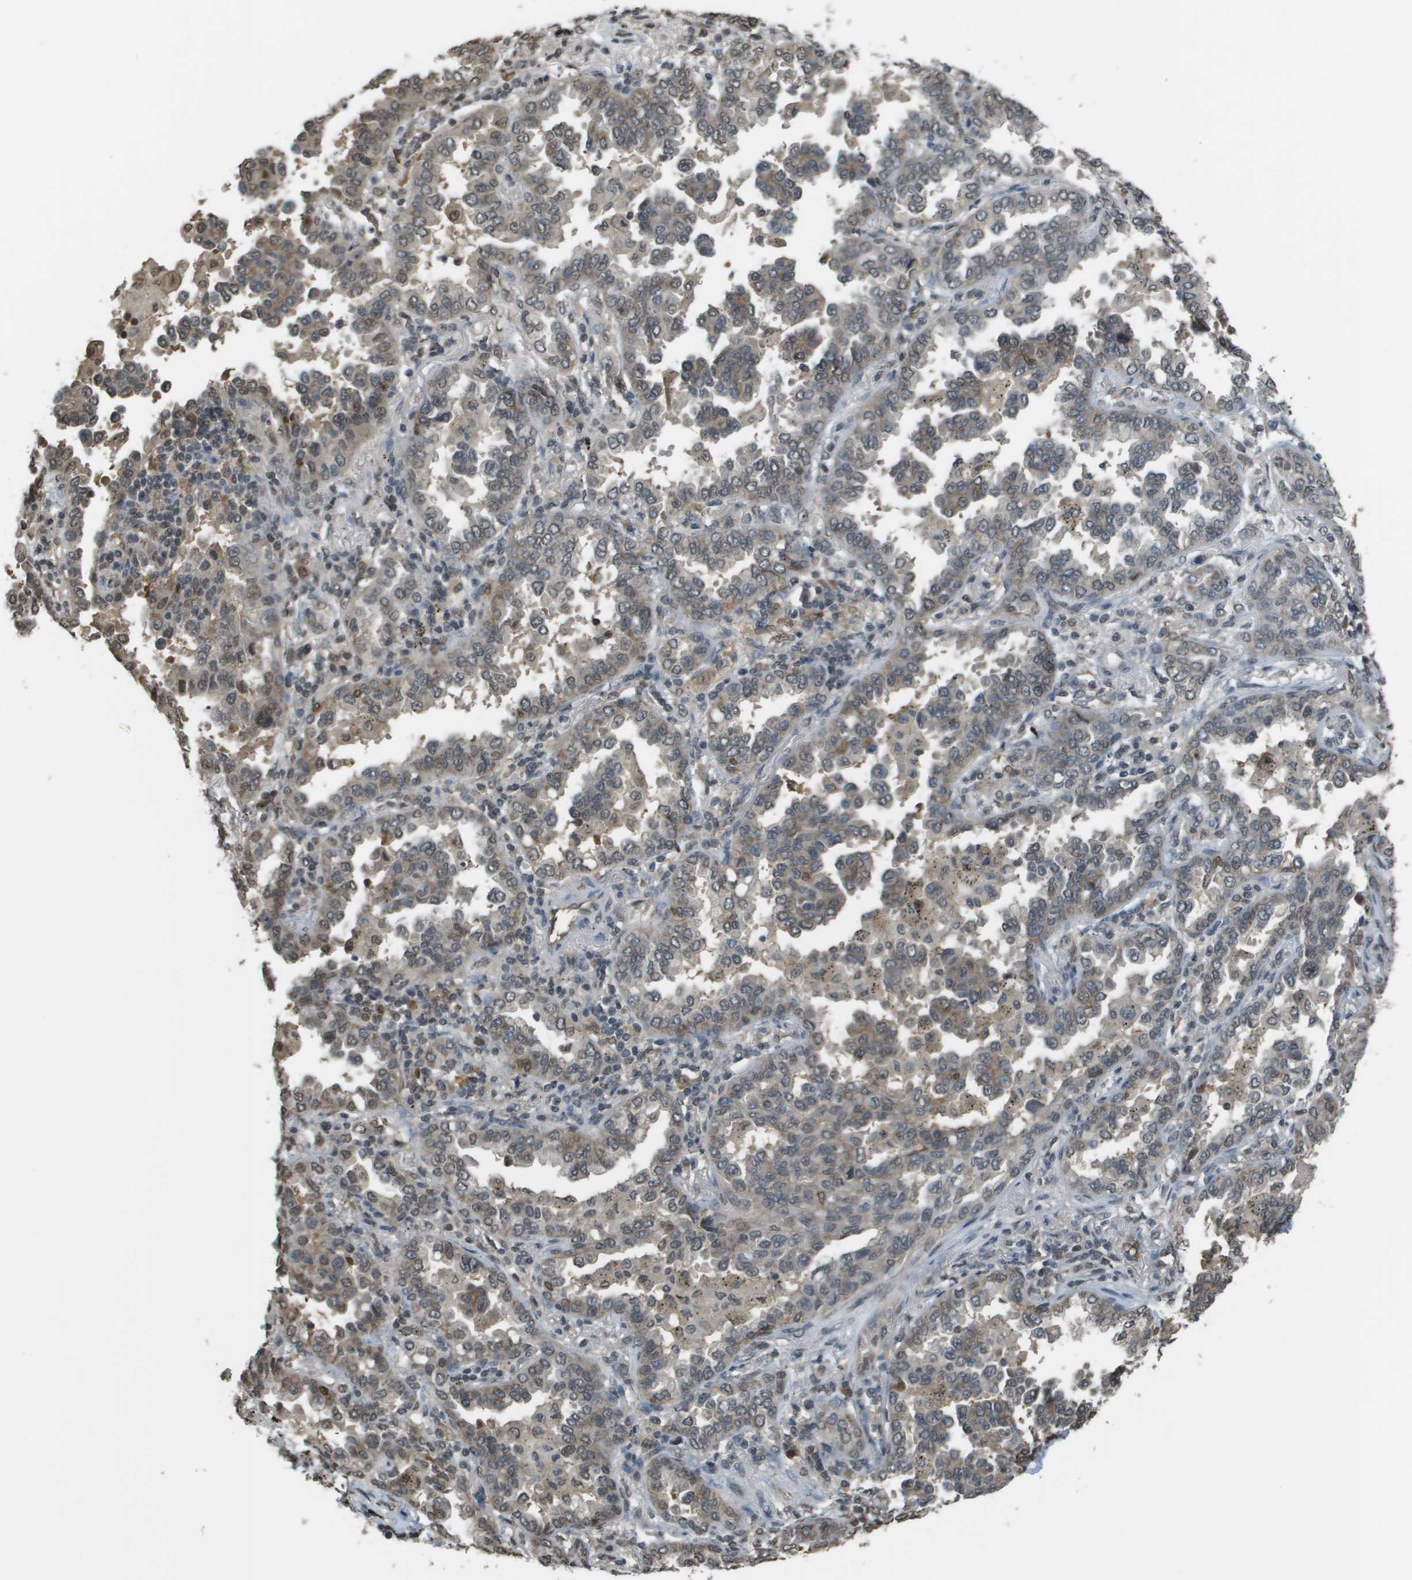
{"staining": {"intensity": "weak", "quantity": "25%-75%", "location": "cytoplasmic/membranous"}, "tissue": "lung cancer", "cell_type": "Tumor cells", "image_type": "cancer", "snomed": [{"axis": "morphology", "description": "Normal tissue, NOS"}, {"axis": "morphology", "description": "Adenocarcinoma, NOS"}, {"axis": "topography", "description": "Lung"}], "caption": "This image displays lung cancer stained with IHC to label a protein in brown. The cytoplasmic/membranous of tumor cells show weak positivity for the protein. Nuclei are counter-stained blue.", "gene": "NDRG2", "patient": {"sex": "male", "age": 59}}